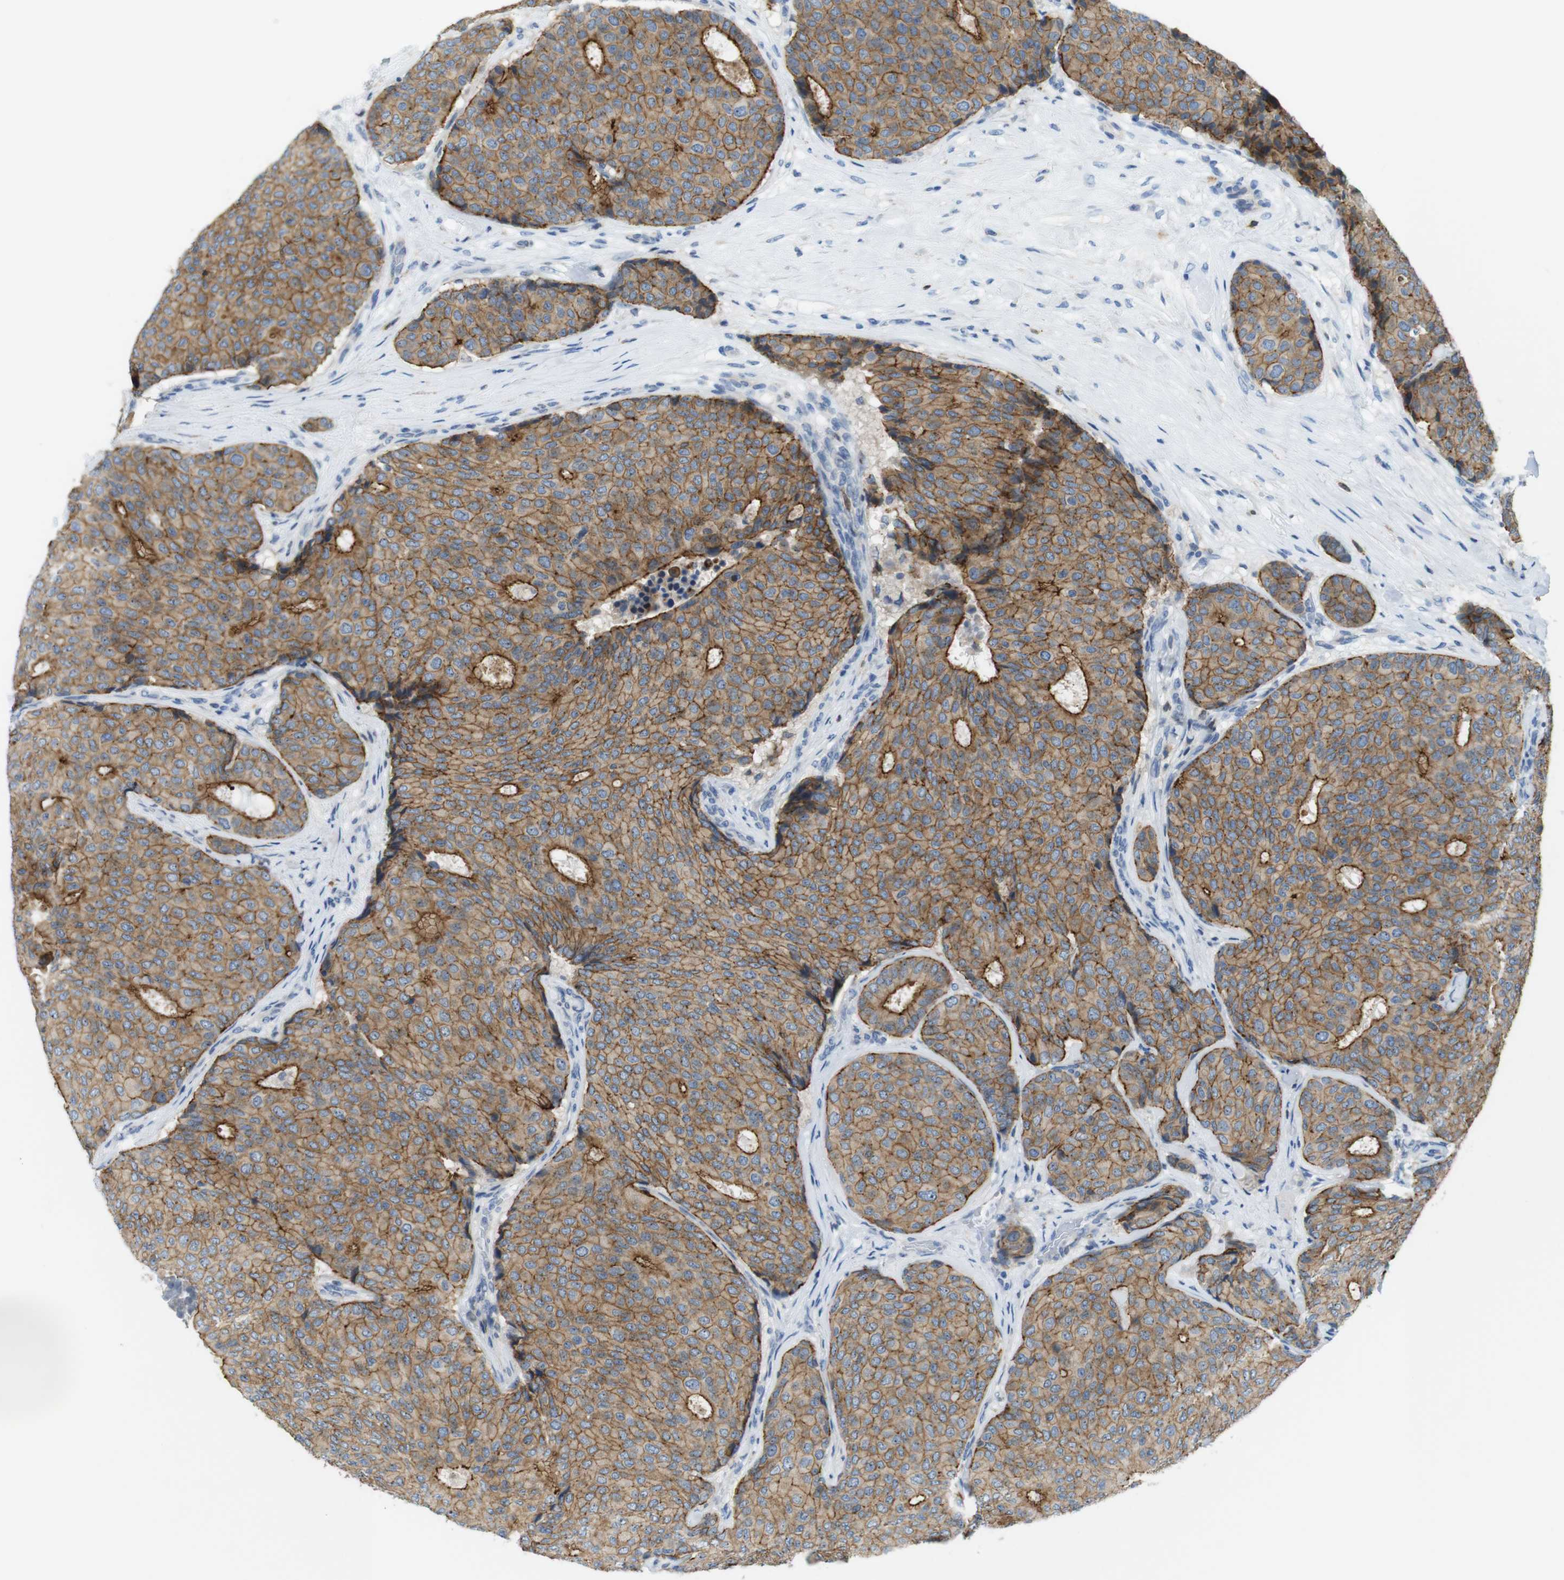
{"staining": {"intensity": "moderate", "quantity": "25%-75%", "location": "cytoplasmic/membranous"}, "tissue": "breast cancer", "cell_type": "Tumor cells", "image_type": "cancer", "snomed": [{"axis": "morphology", "description": "Duct carcinoma"}, {"axis": "topography", "description": "Breast"}], "caption": "Infiltrating ductal carcinoma (breast) was stained to show a protein in brown. There is medium levels of moderate cytoplasmic/membranous expression in about 25%-75% of tumor cells.", "gene": "TJP3", "patient": {"sex": "female", "age": 75}}